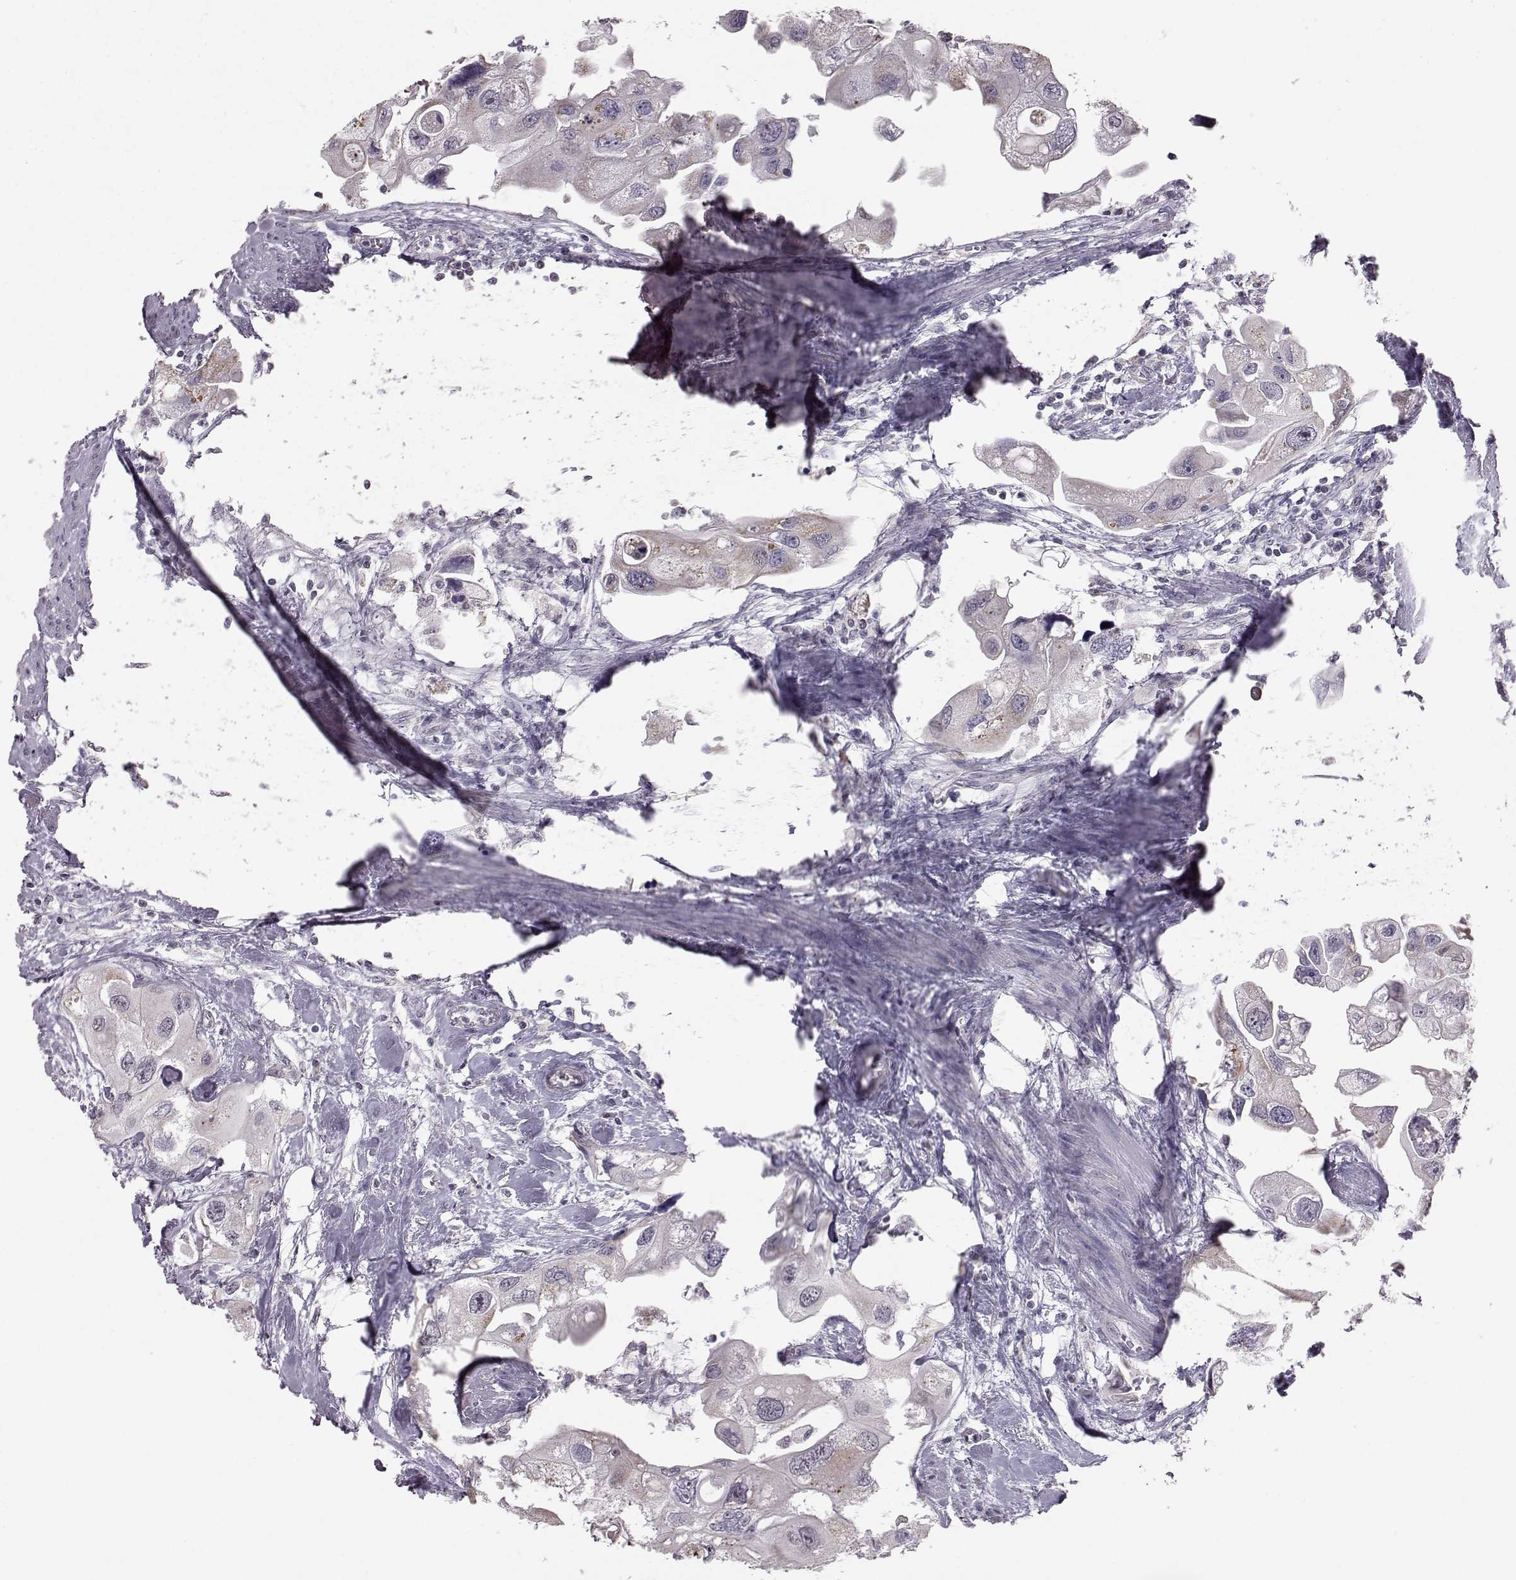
{"staining": {"intensity": "weak", "quantity": "<25%", "location": "cytoplasmic/membranous"}, "tissue": "urothelial cancer", "cell_type": "Tumor cells", "image_type": "cancer", "snomed": [{"axis": "morphology", "description": "Urothelial carcinoma, High grade"}, {"axis": "topography", "description": "Urinary bladder"}], "caption": "Tumor cells are negative for brown protein staining in urothelial cancer.", "gene": "ALDH3A1", "patient": {"sex": "male", "age": 59}}